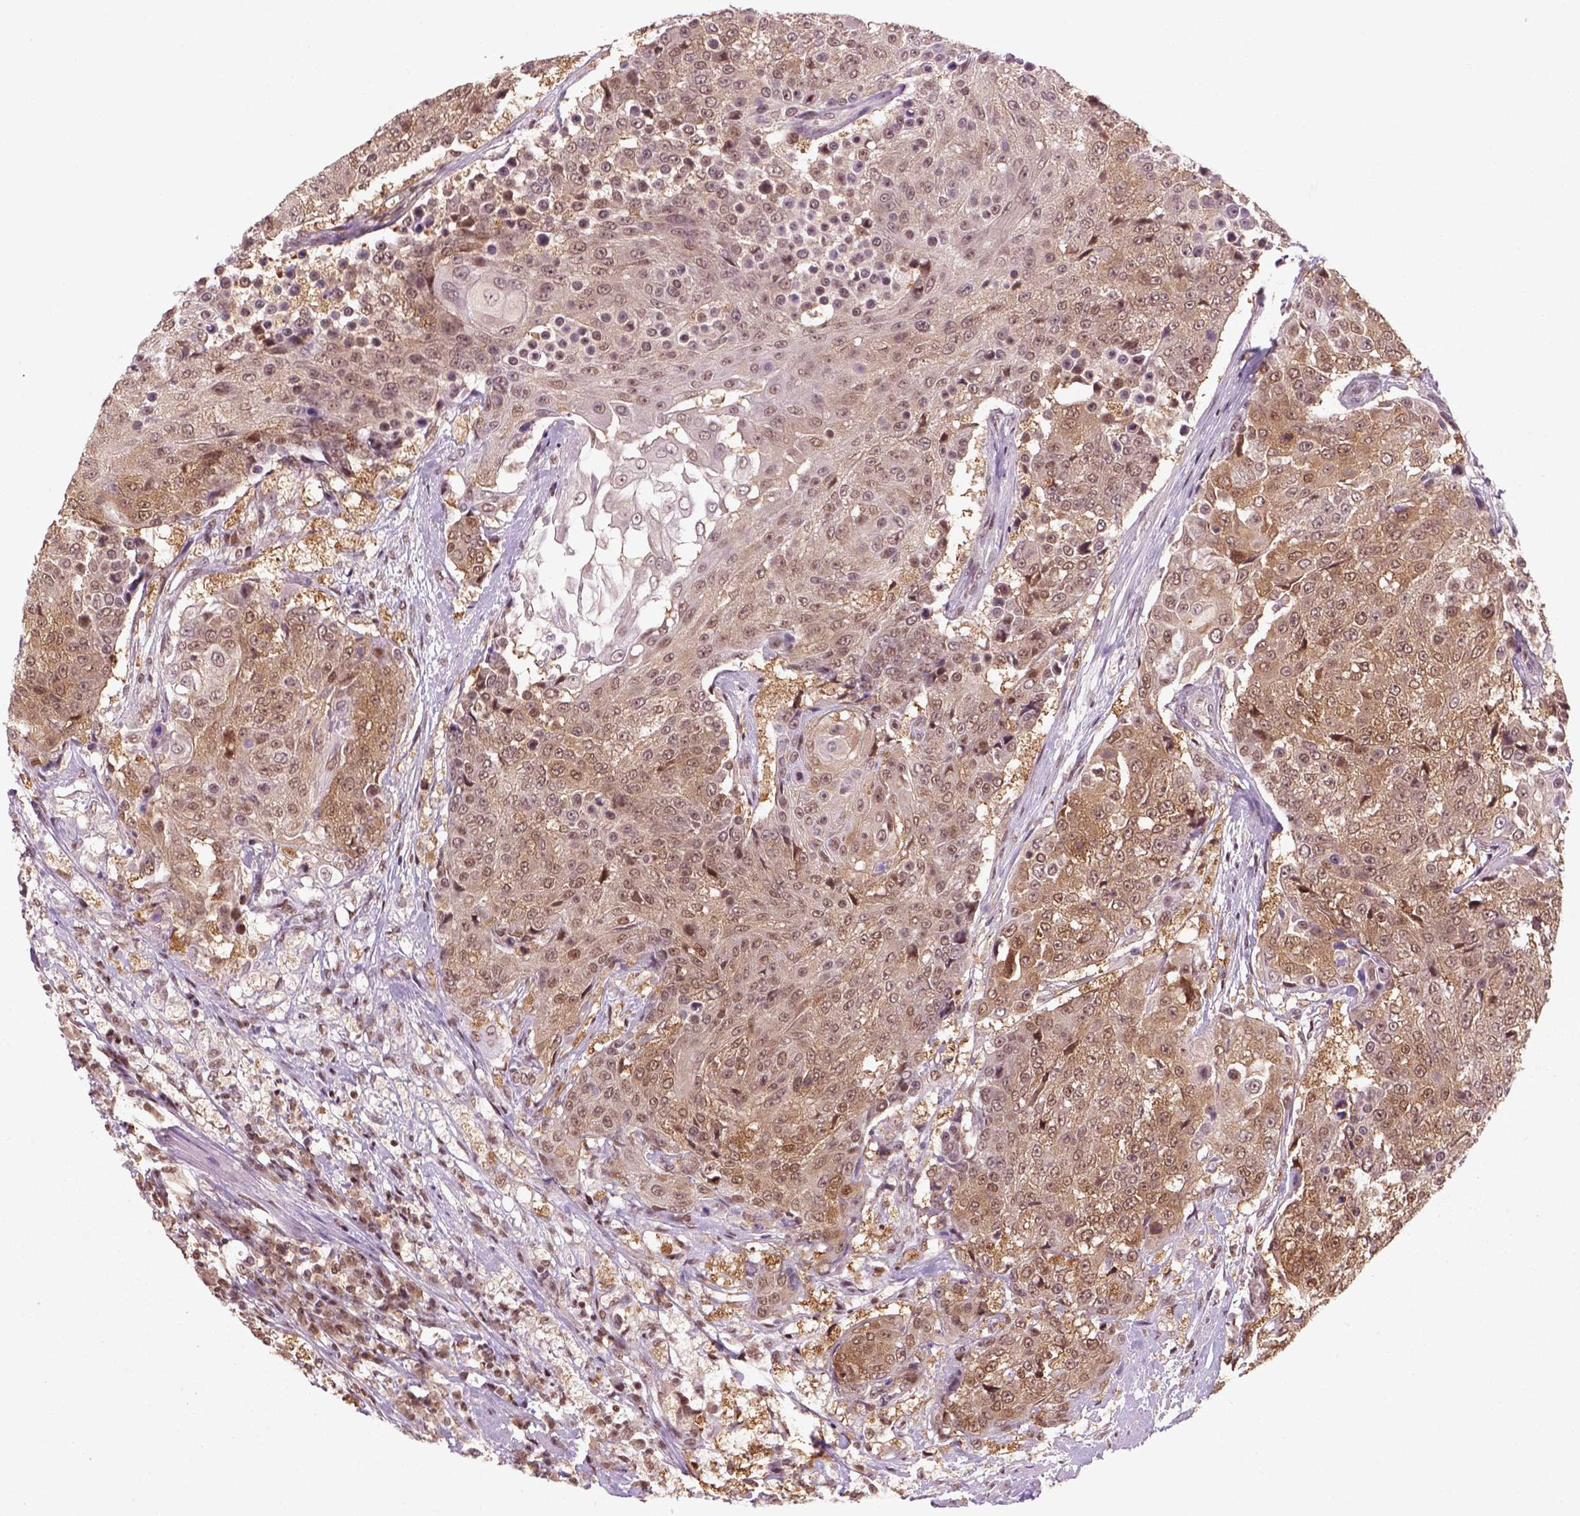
{"staining": {"intensity": "moderate", "quantity": ">75%", "location": "cytoplasmic/membranous,nuclear"}, "tissue": "urothelial cancer", "cell_type": "Tumor cells", "image_type": "cancer", "snomed": [{"axis": "morphology", "description": "Urothelial carcinoma, High grade"}, {"axis": "topography", "description": "Urinary bladder"}], "caption": "Protein staining shows moderate cytoplasmic/membranous and nuclear positivity in about >75% of tumor cells in urothelial cancer.", "gene": "GOT1", "patient": {"sex": "female", "age": 63}}